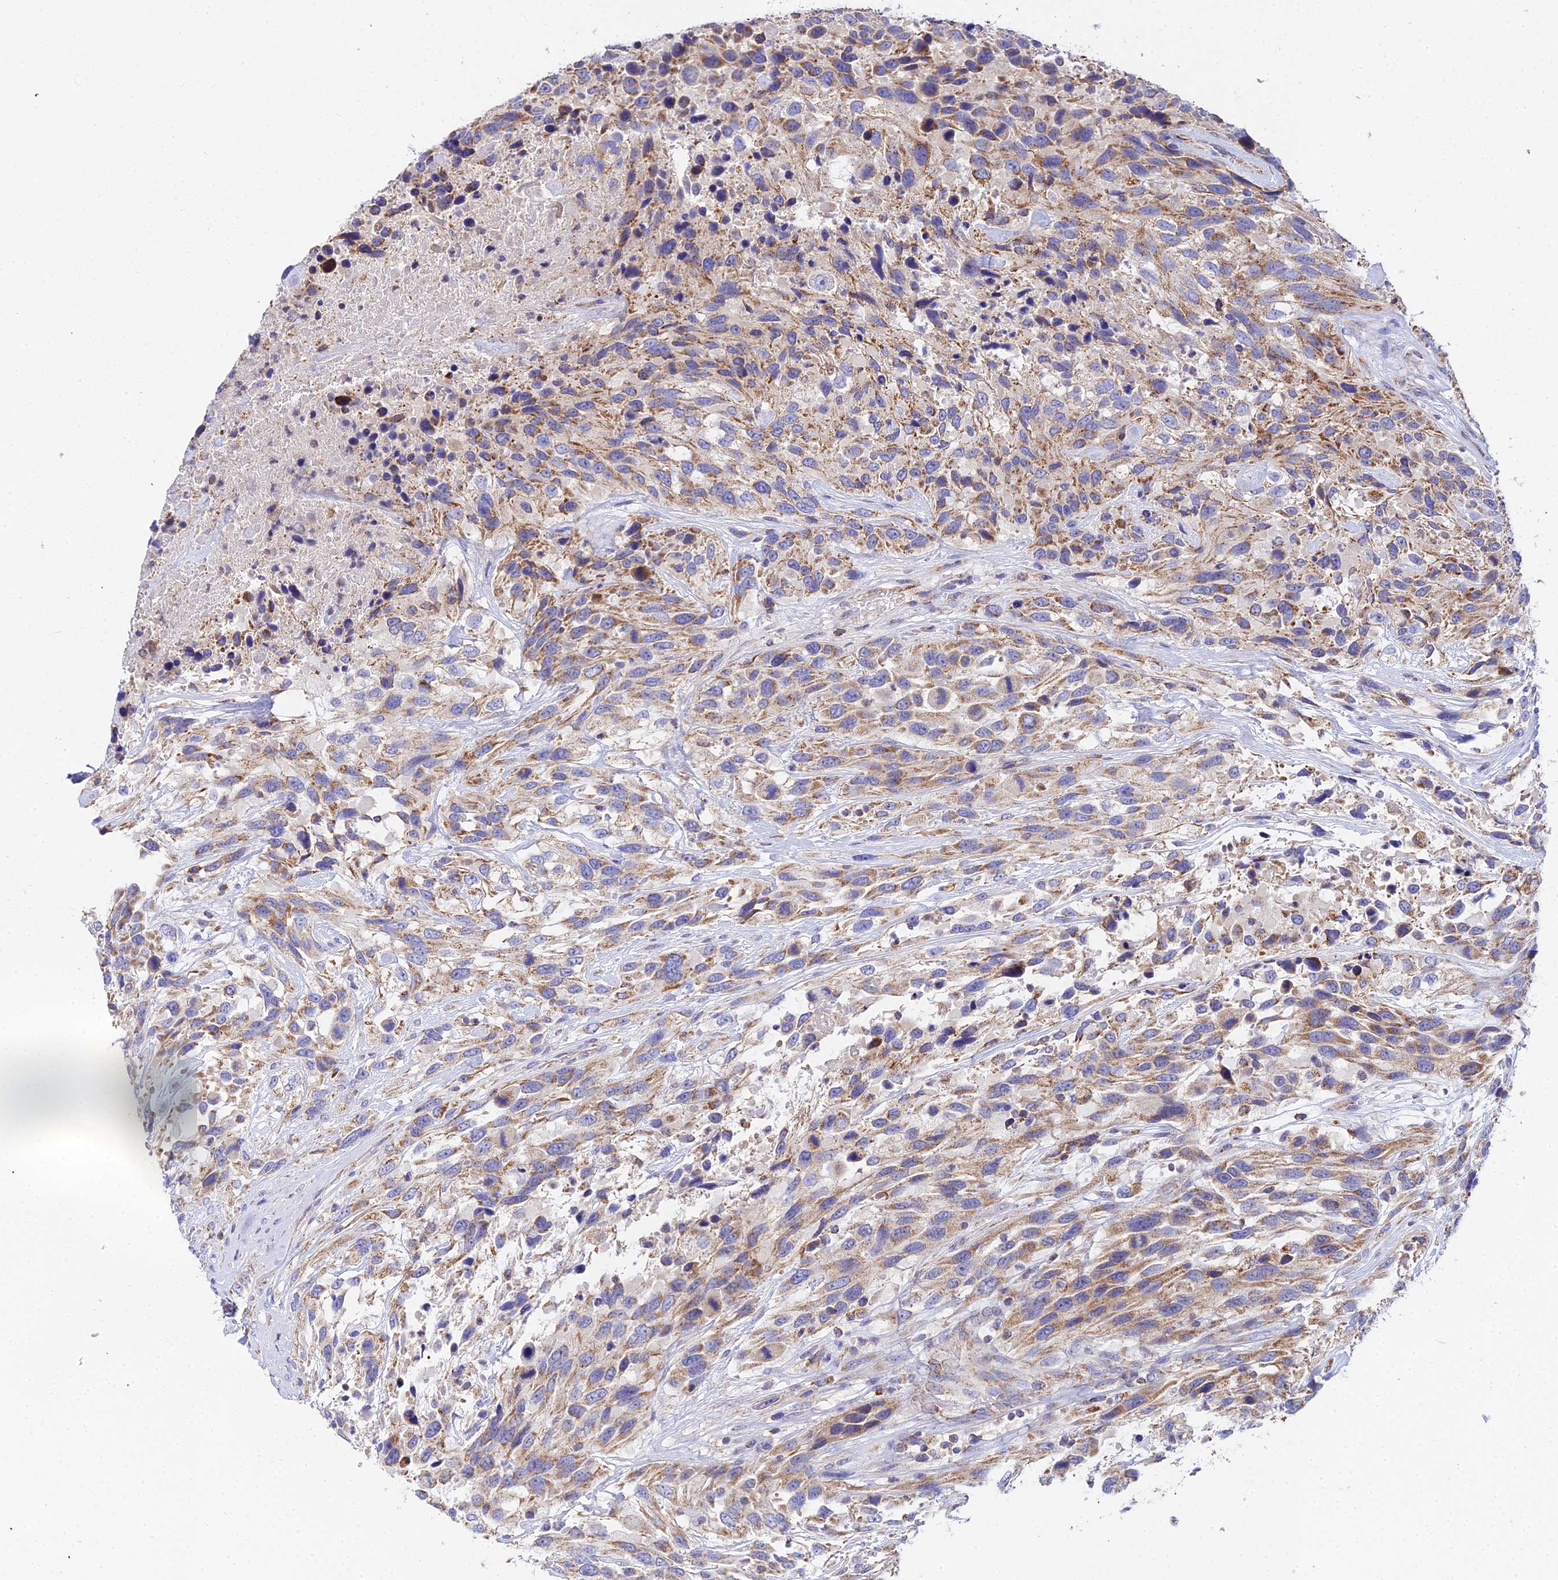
{"staining": {"intensity": "moderate", "quantity": ">75%", "location": "cytoplasmic/membranous"}, "tissue": "urothelial cancer", "cell_type": "Tumor cells", "image_type": "cancer", "snomed": [{"axis": "morphology", "description": "Urothelial carcinoma, High grade"}, {"axis": "topography", "description": "Urinary bladder"}], "caption": "Immunohistochemical staining of urothelial cancer reveals medium levels of moderate cytoplasmic/membranous protein expression in about >75% of tumor cells. The staining was performed using DAB, with brown indicating positive protein expression. Nuclei are stained blue with hematoxylin.", "gene": "NIPSNAP3A", "patient": {"sex": "female", "age": 70}}